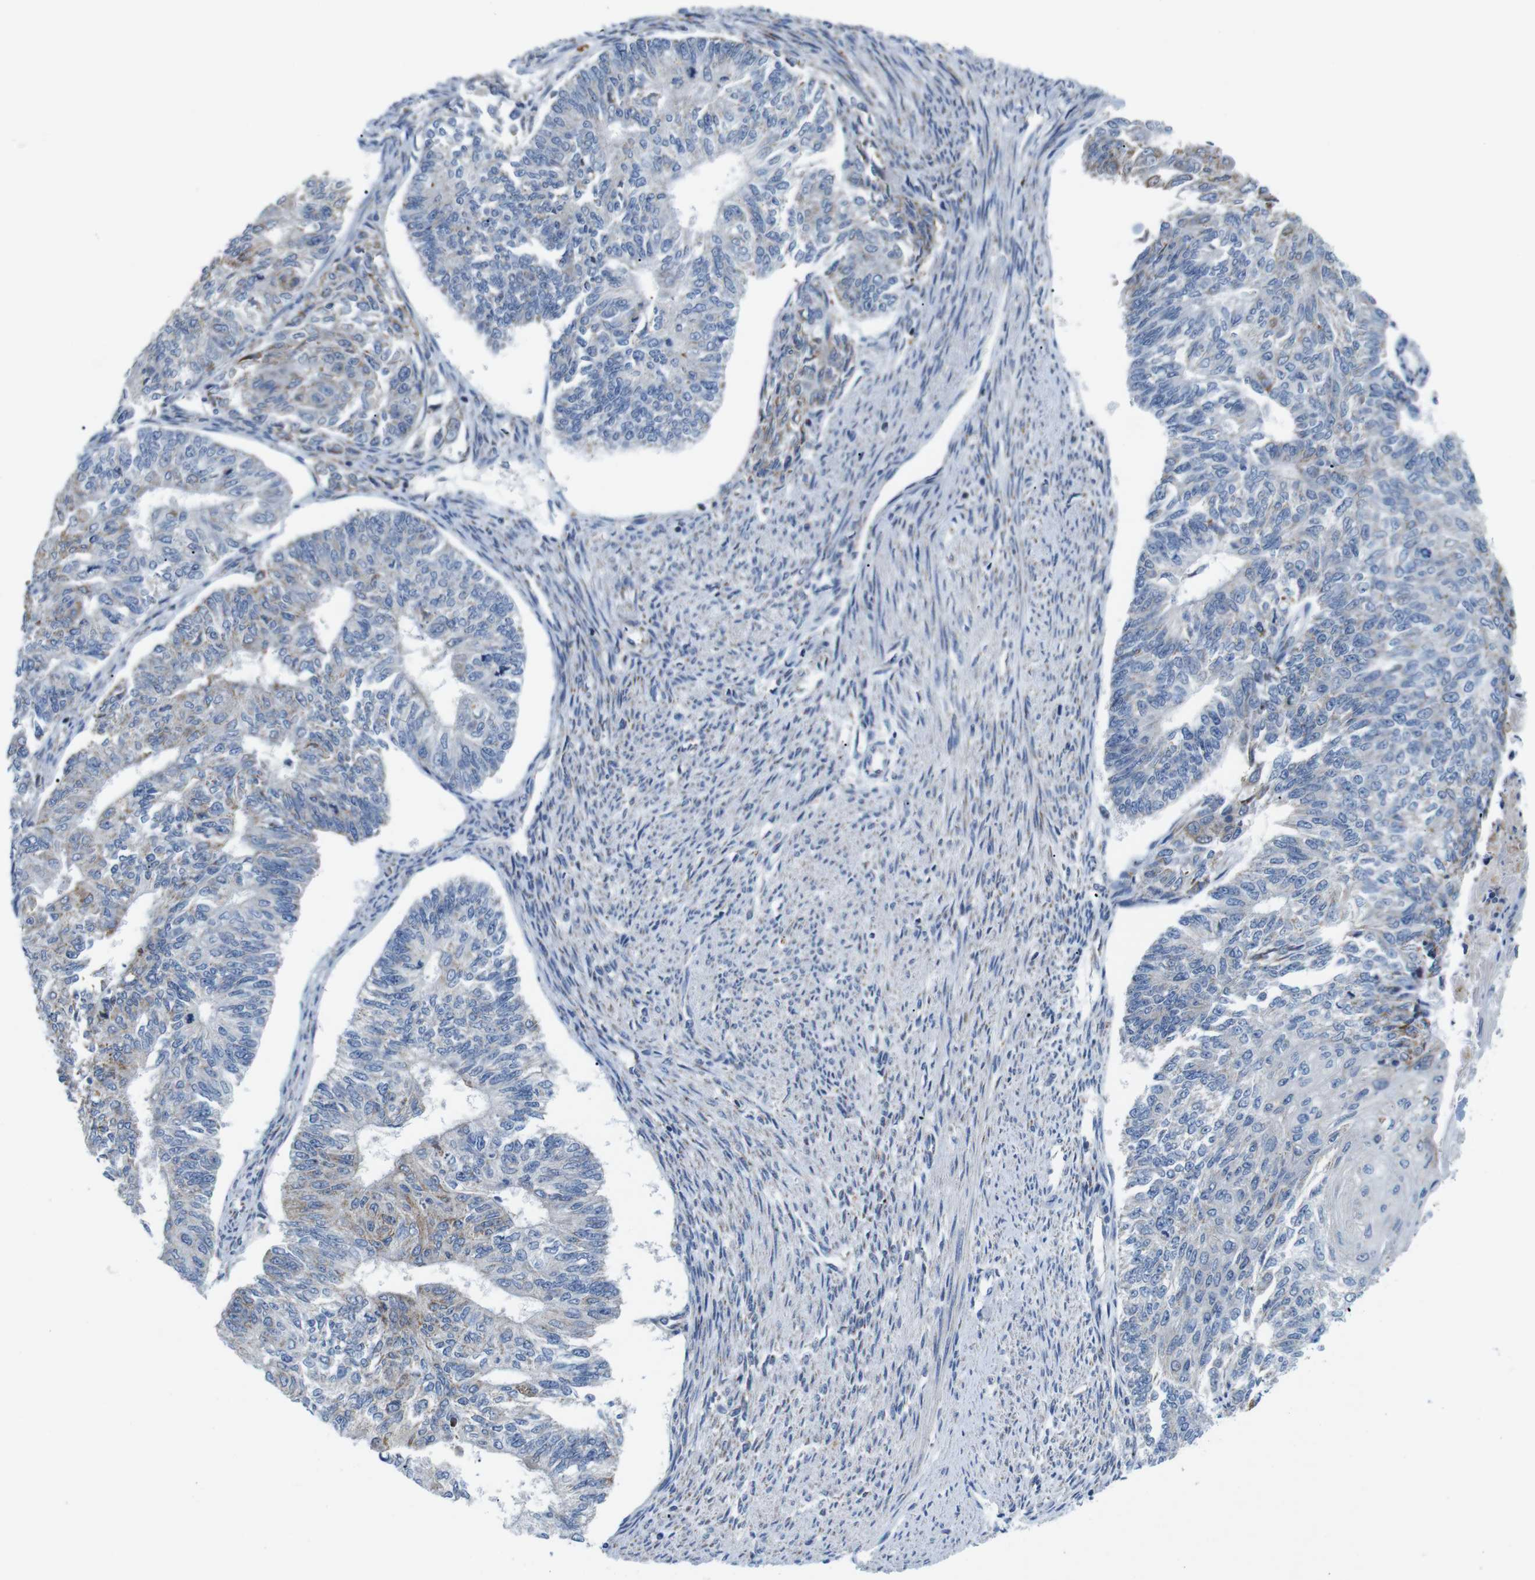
{"staining": {"intensity": "moderate", "quantity": "<25%", "location": "cytoplasmic/membranous"}, "tissue": "endometrial cancer", "cell_type": "Tumor cells", "image_type": "cancer", "snomed": [{"axis": "morphology", "description": "Adenocarcinoma, NOS"}, {"axis": "topography", "description": "Endometrium"}], "caption": "Endometrial adenocarcinoma stained for a protein (brown) displays moderate cytoplasmic/membranous positive expression in about <25% of tumor cells.", "gene": "F2RL1", "patient": {"sex": "female", "age": 32}}